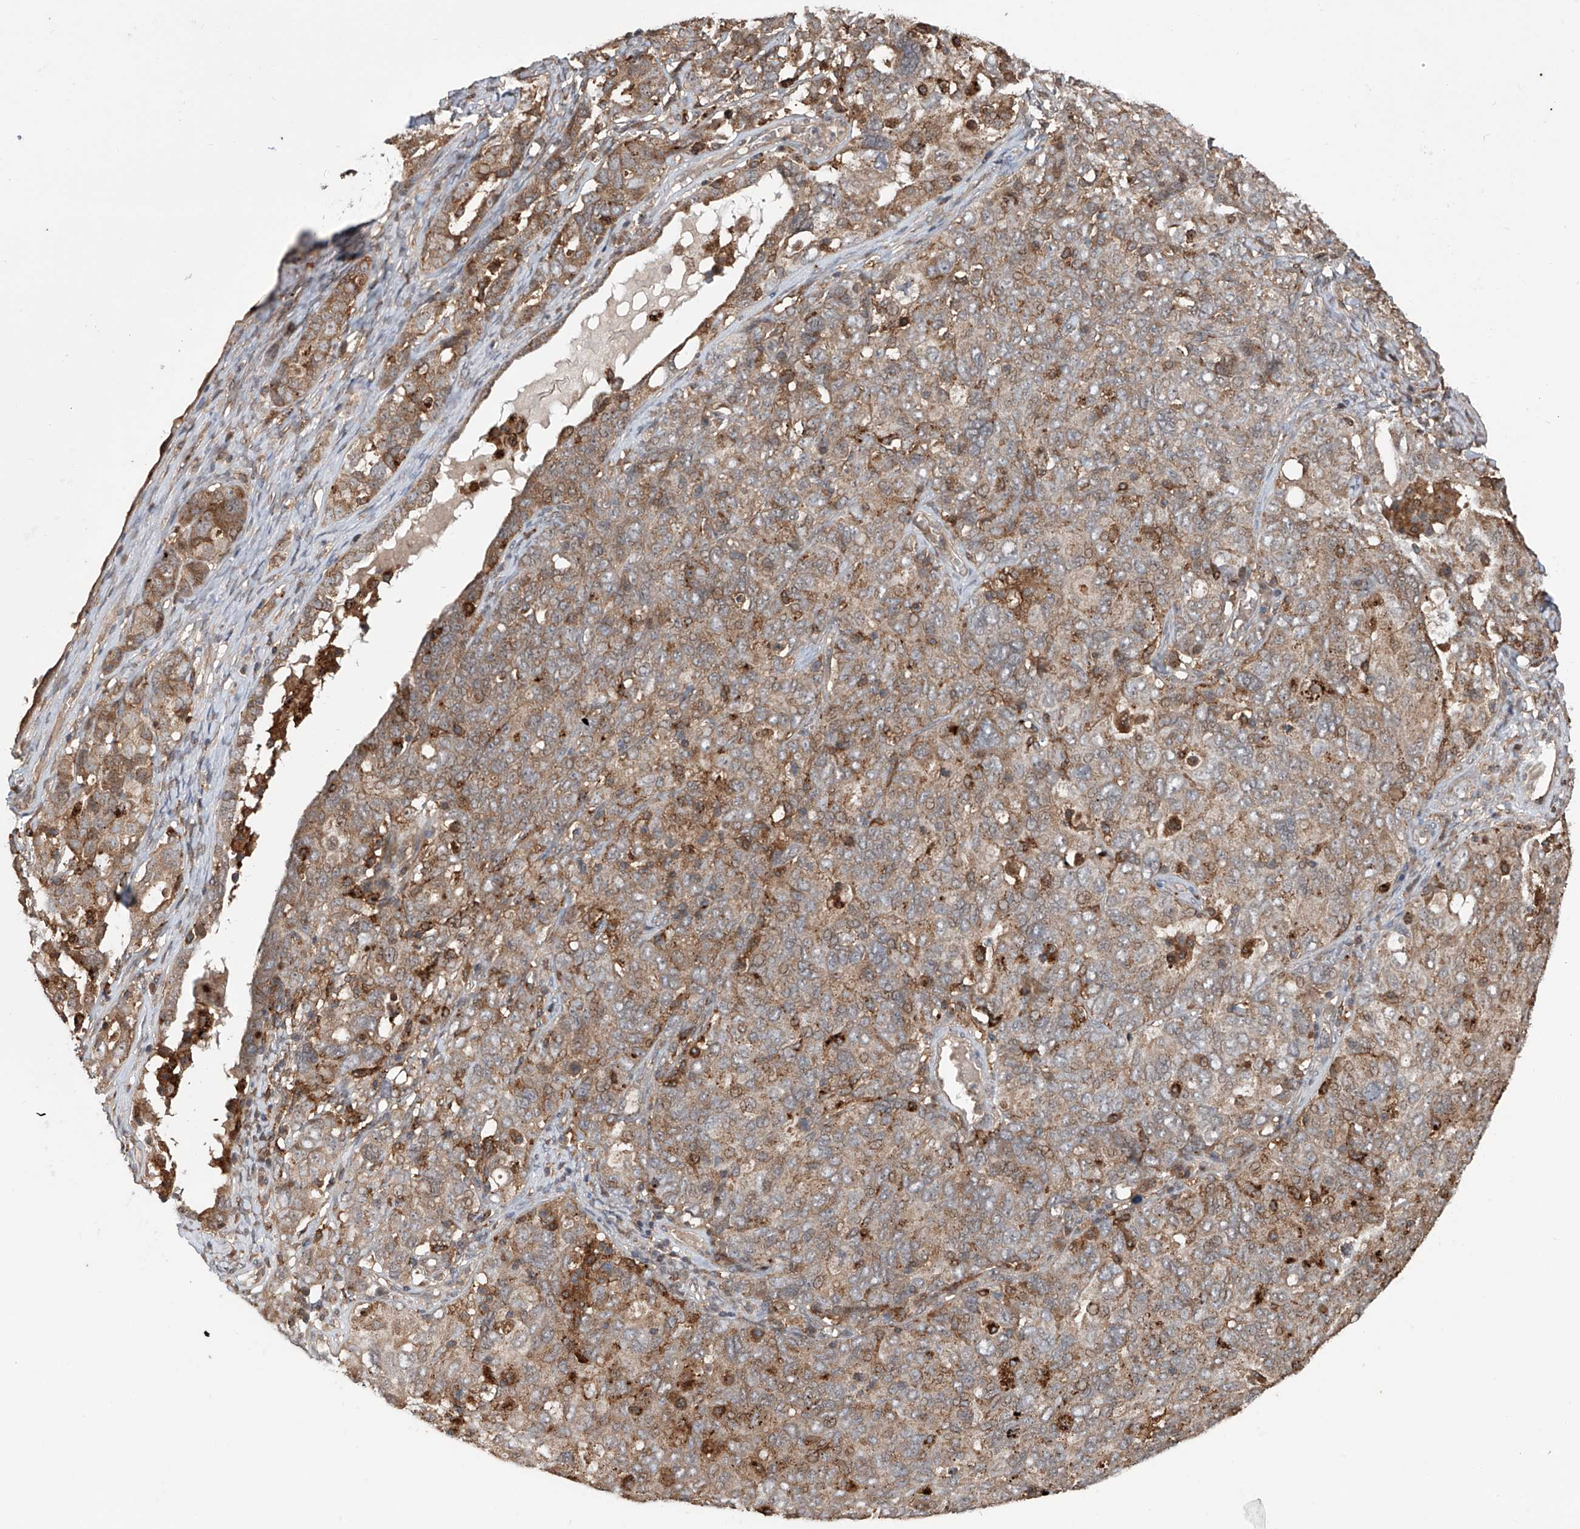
{"staining": {"intensity": "moderate", "quantity": "<25%", "location": "cytoplasmic/membranous"}, "tissue": "ovarian cancer", "cell_type": "Tumor cells", "image_type": "cancer", "snomed": [{"axis": "morphology", "description": "Carcinoma, endometroid"}, {"axis": "topography", "description": "Ovary"}], "caption": "Immunohistochemistry (IHC) of human ovarian endometroid carcinoma shows low levels of moderate cytoplasmic/membranous expression in about <25% of tumor cells.", "gene": "HOXC8", "patient": {"sex": "female", "age": 62}}